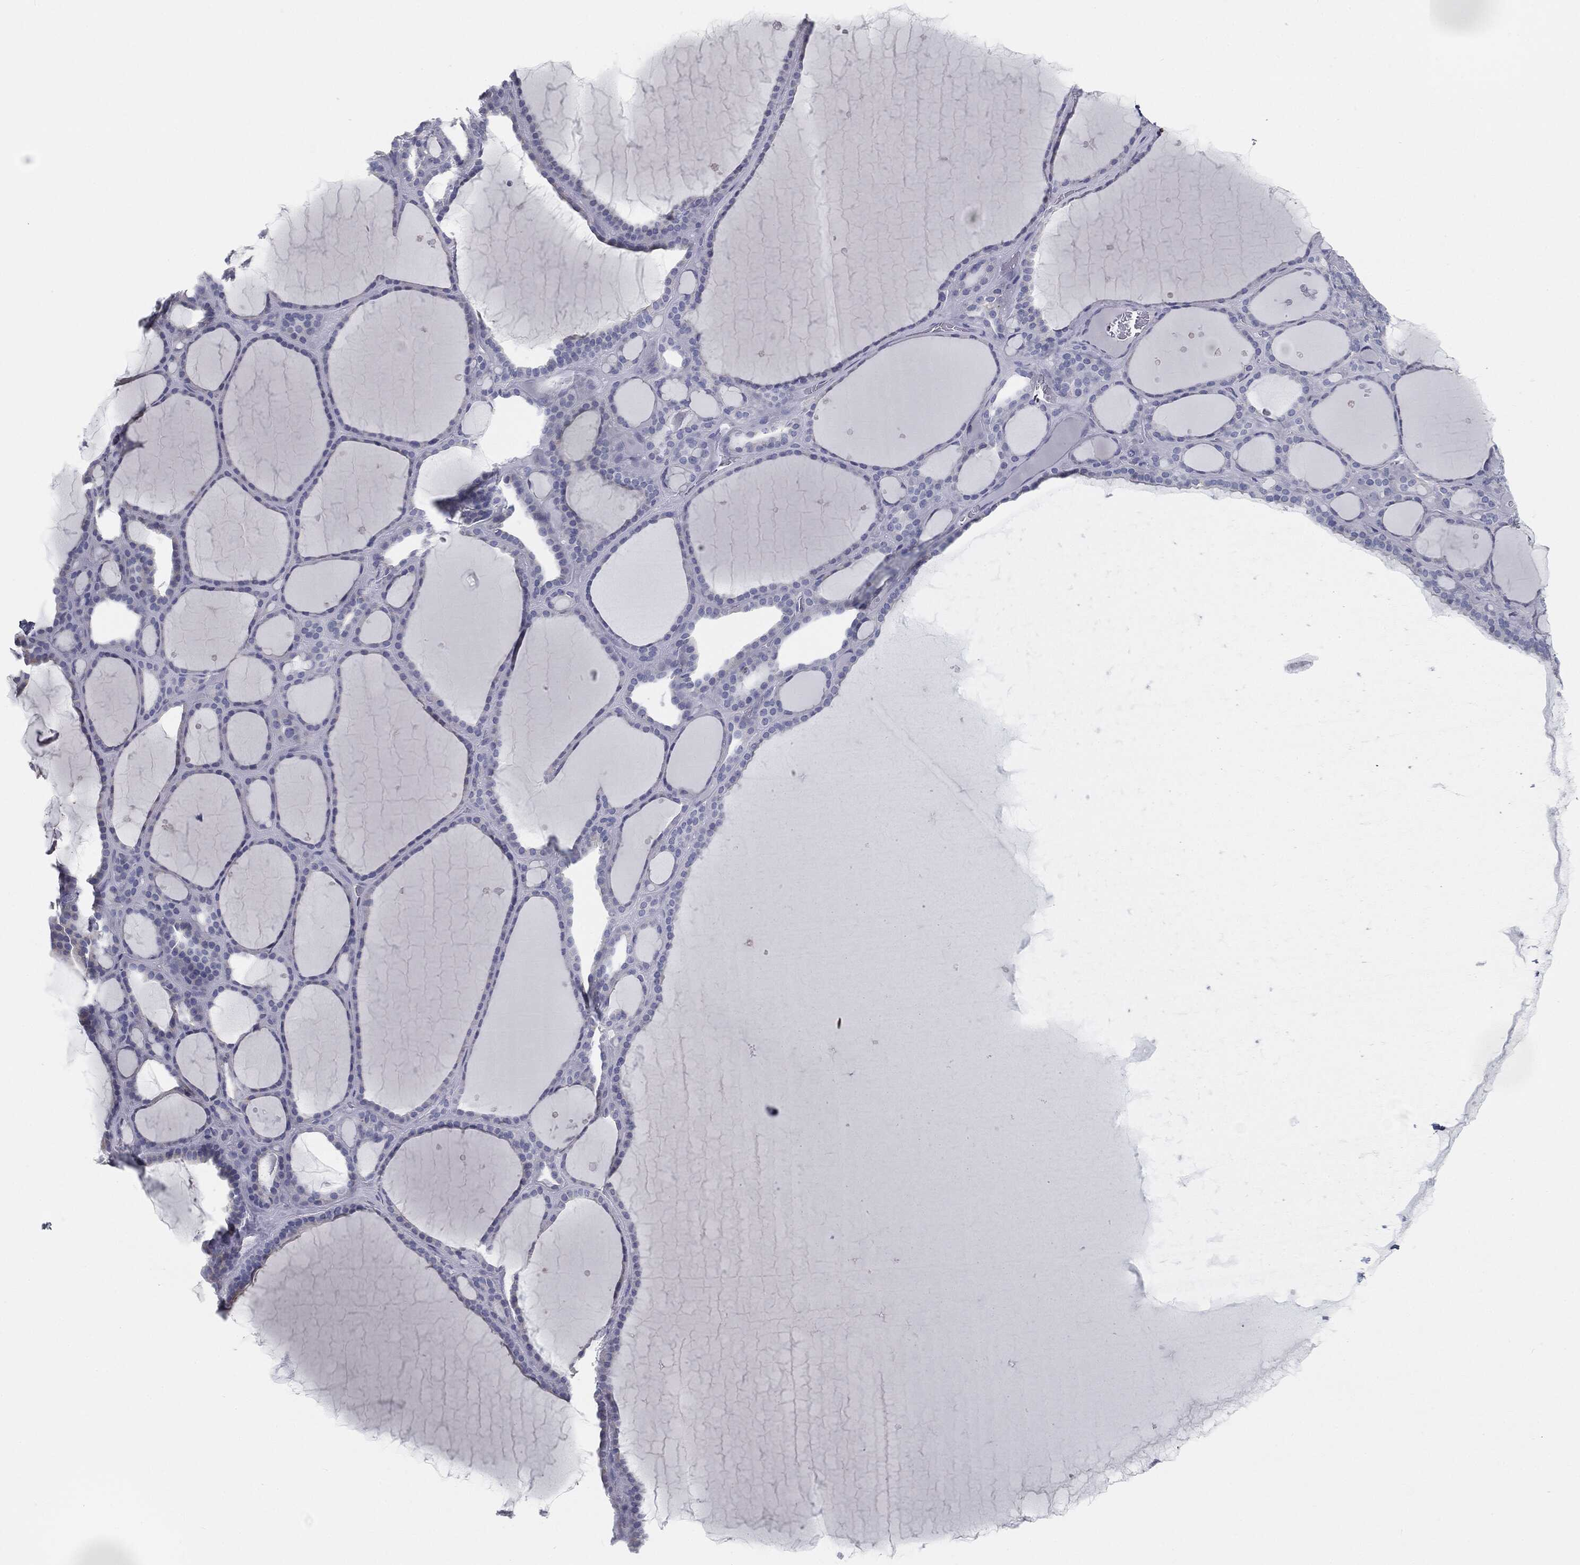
{"staining": {"intensity": "negative", "quantity": "none", "location": "none"}, "tissue": "thyroid gland", "cell_type": "Glandular cells", "image_type": "normal", "snomed": [{"axis": "morphology", "description": "Normal tissue, NOS"}, {"axis": "topography", "description": "Thyroid gland"}], "caption": "Immunohistochemistry micrograph of unremarkable thyroid gland: thyroid gland stained with DAB (3,3'-diaminobenzidine) displays no significant protein expression in glandular cells. (Immunohistochemistry (ihc), brightfield microscopy, high magnification).", "gene": "CAV3", "patient": {"sex": "male", "age": 63}}